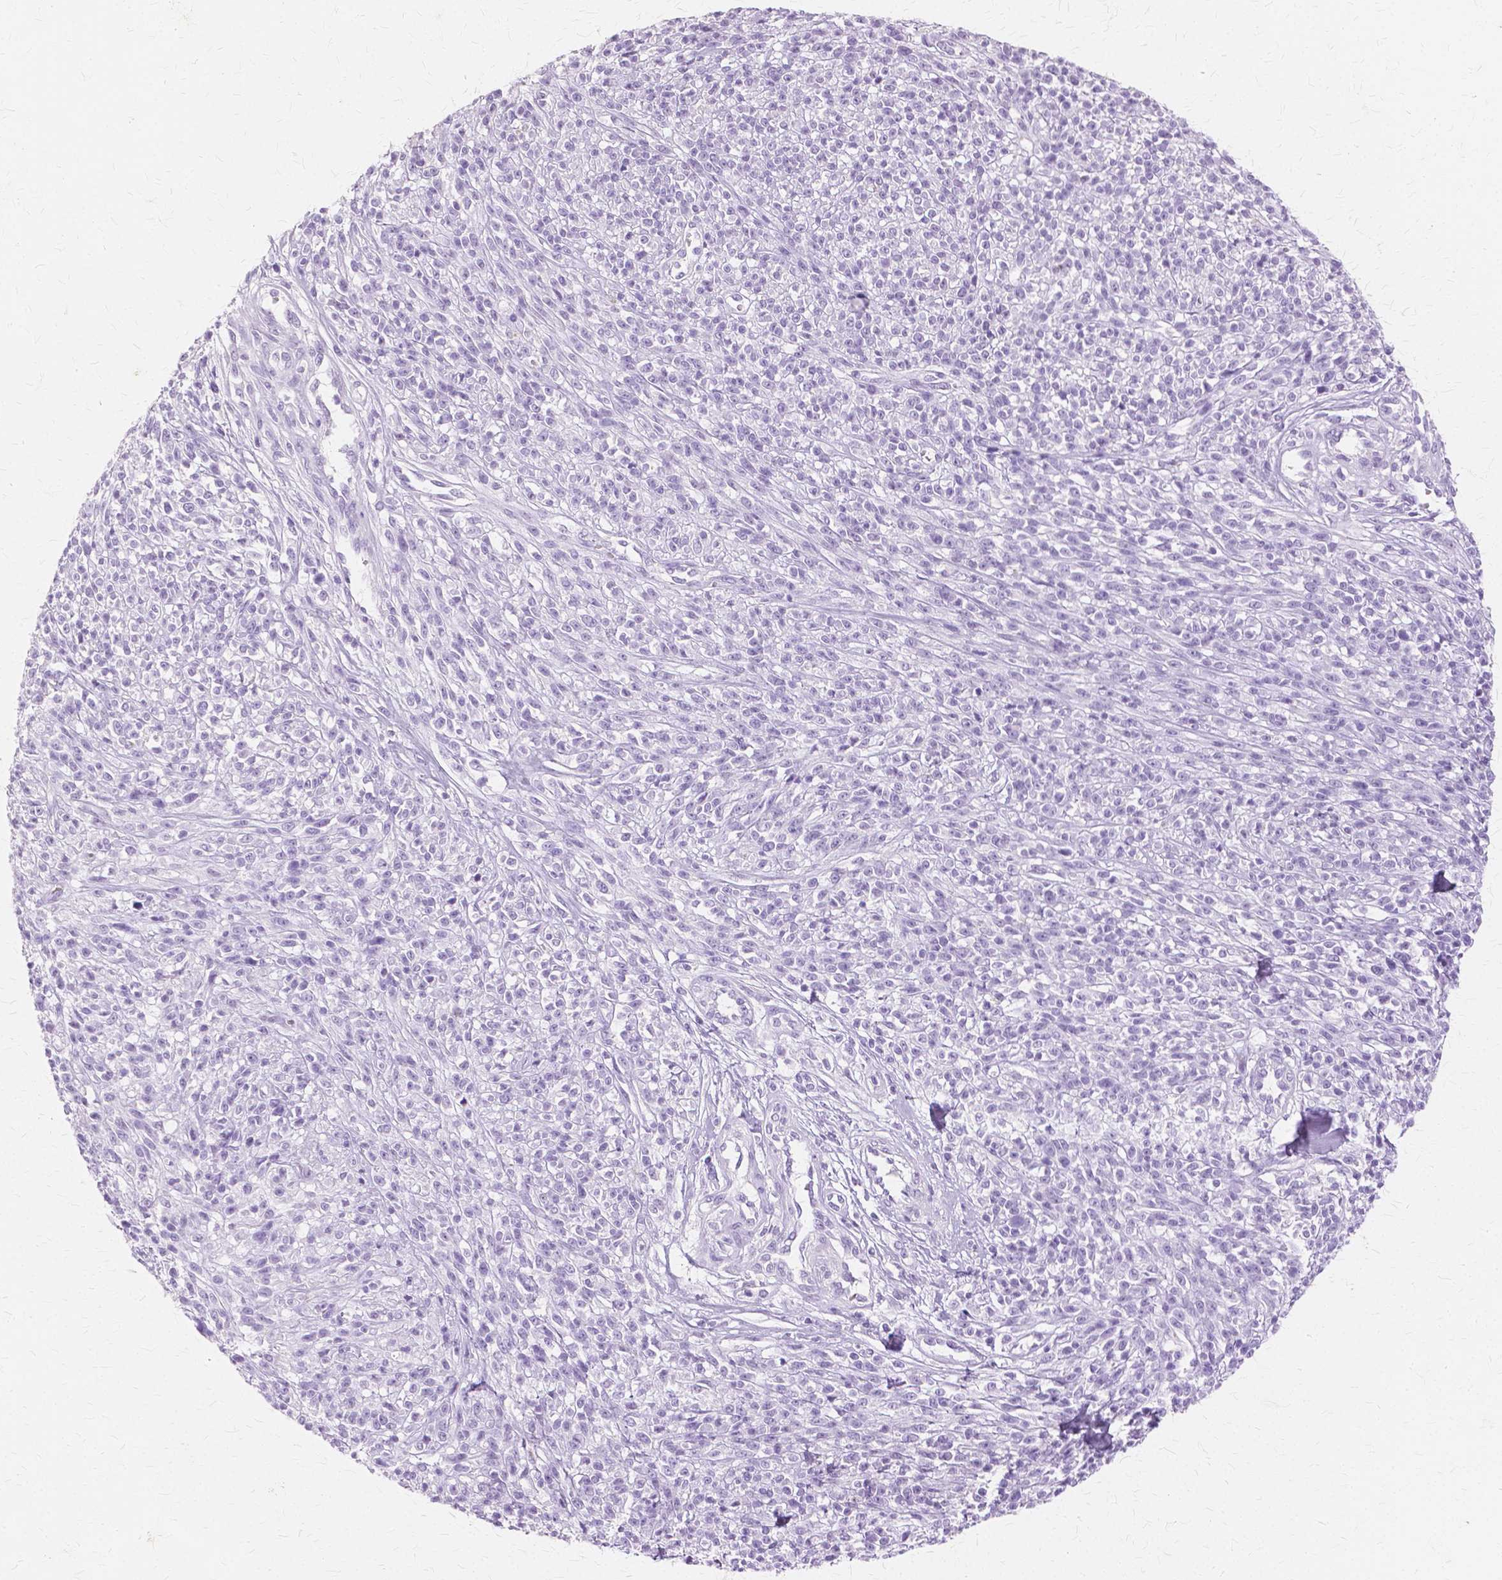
{"staining": {"intensity": "negative", "quantity": "none", "location": "none"}, "tissue": "melanoma", "cell_type": "Tumor cells", "image_type": "cancer", "snomed": [{"axis": "morphology", "description": "Malignant melanoma, NOS"}, {"axis": "topography", "description": "Skin"}, {"axis": "topography", "description": "Skin of trunk"}], "caption": "A photomicrograph of human malignant melanoma is negative for staining in tumor cells.", "gene": "TGM1", "patient": {"sex": "male", "age": 74}}